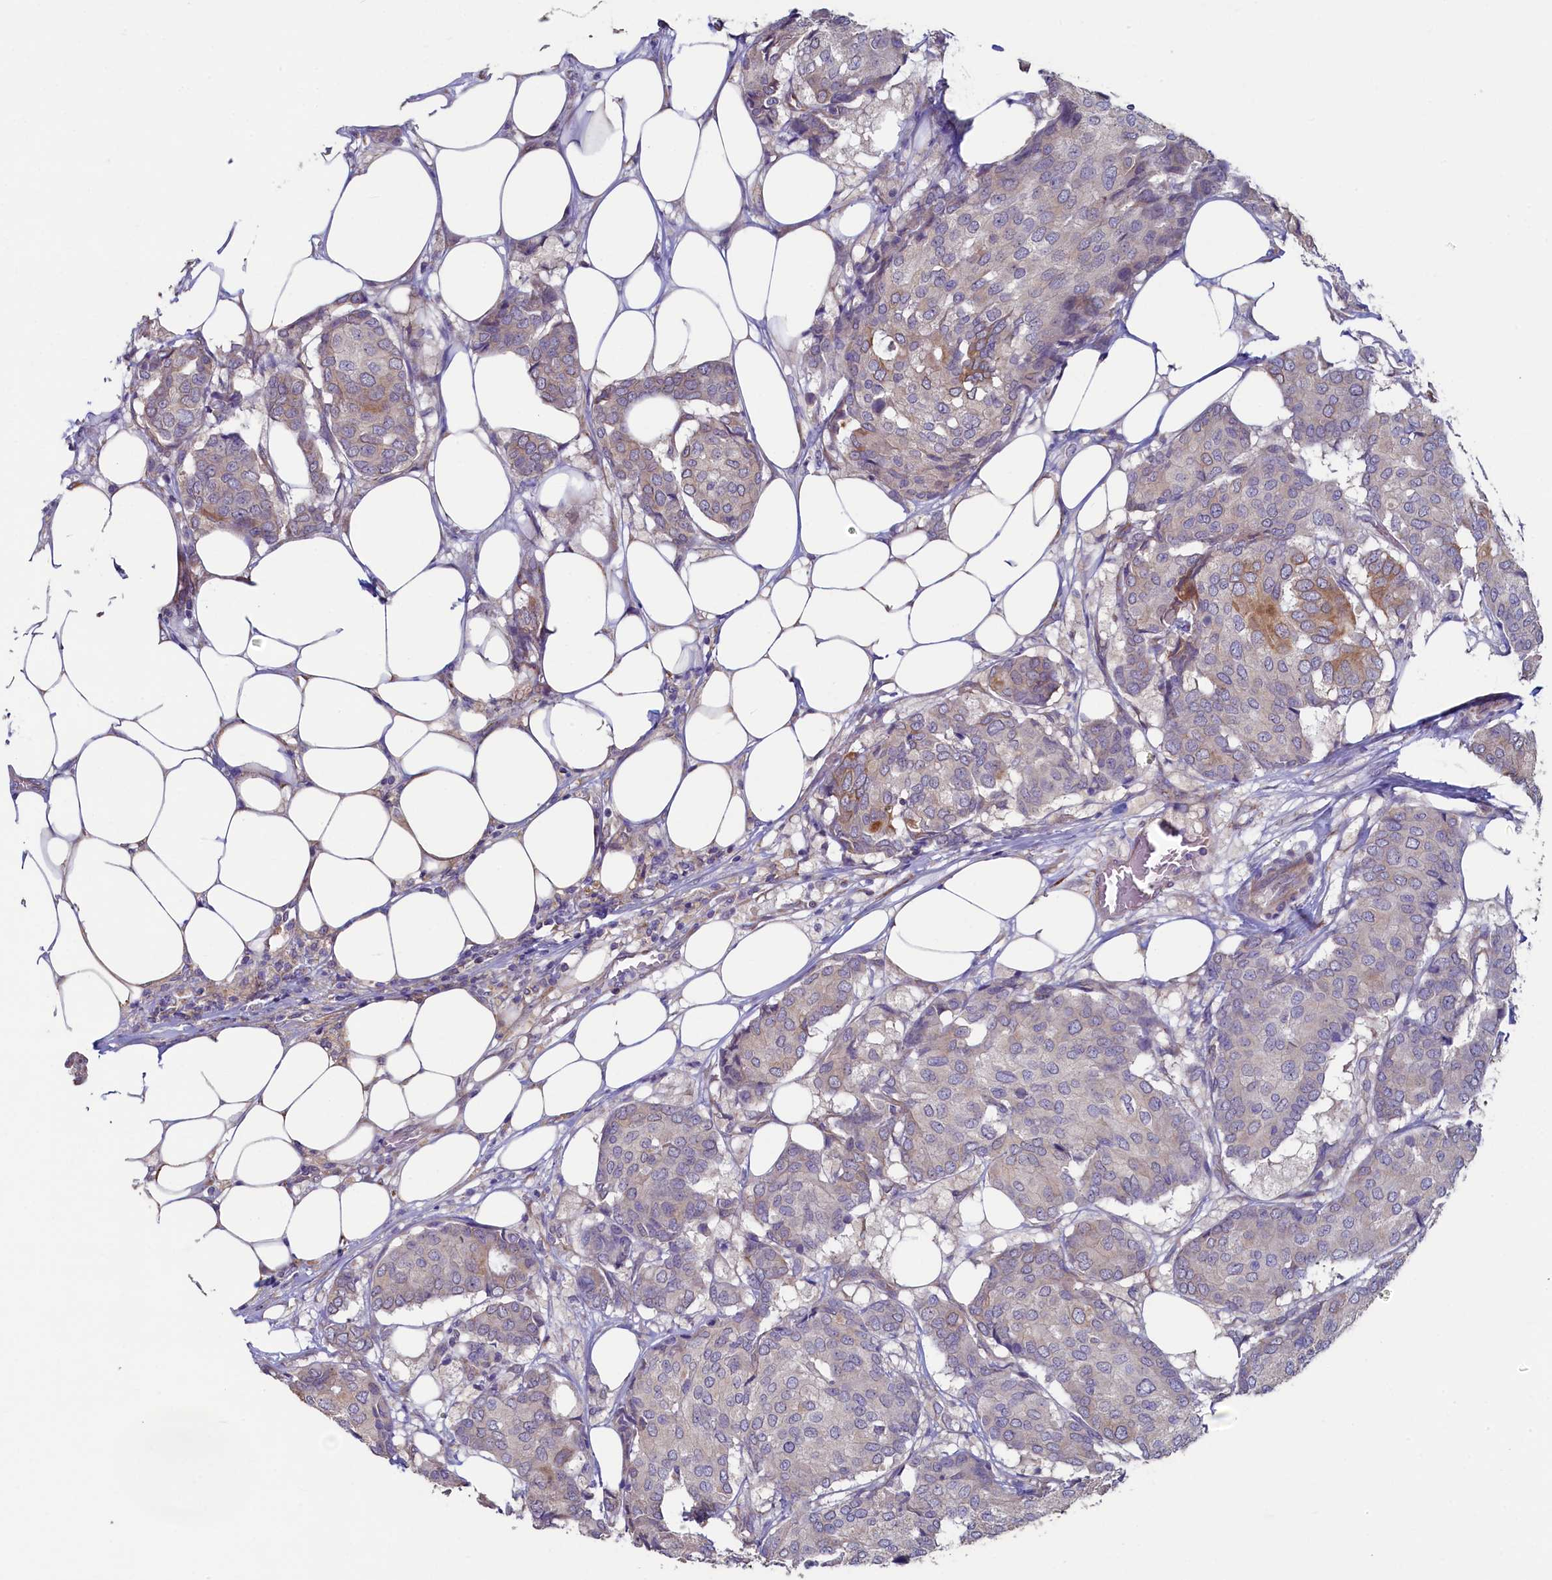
{"staining": {"intensity": "moderate", "quantity": "<25%", "location": "cytoplasmic/membranous"}, "tissue": "breast cancer", "cell_type": "Tumor cells", "image_type": "cancer", "snomed": [{"axis": "morphology", "description": "Duct carcinoma"}, {"axis": "topography", "description": "Breast"}], "caption": "An immunohistochemistry (IHC) micrograph of neoplastic tissue is shown. Protein staining in brown labels moderate cytoplasmic/membranous positivity in breast cancer (intraductal carcinoma) within tumor cells. The protein is shown in brown color, while the nuclei are stained blue.", "gene": "SPATA2L", "patient": {"sex": "female", "age": 75}}